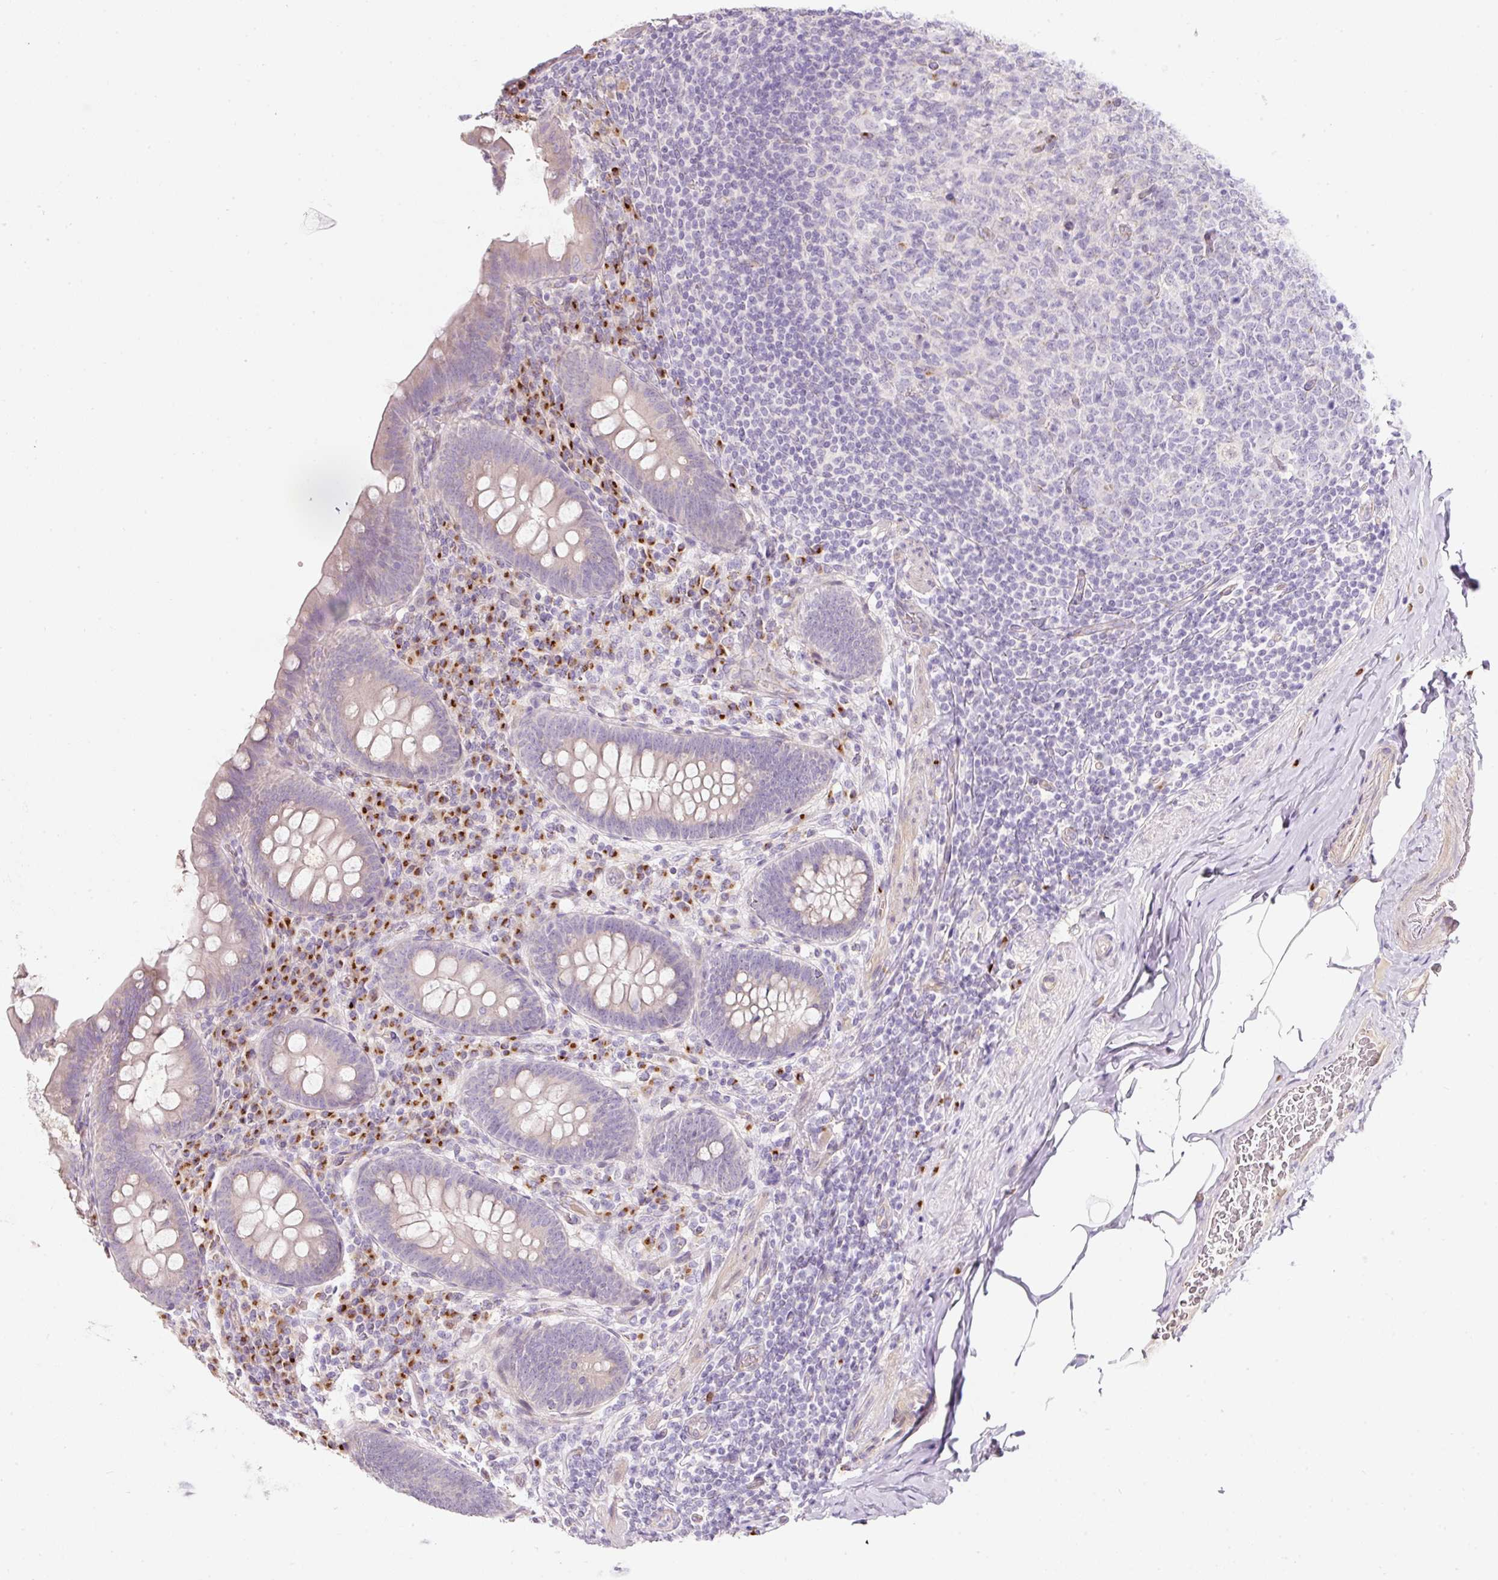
{"staining": {"intensity": "negative", "quantity": "none", "location": "none"}, "tissue": "appendix", "cell_type": "Glandular cells", "image_type": "normal", "snomed": [{"axis": "morphology", "description": "Normal tissue, NOS"}, {"axis": "topography", "description": "Appendix"}], "caption": "There is no significant positivity in glandular cells of appendix. (DAB immunohistochemistry (IHC) visualized using brightfield microscopy, high magnification).", "gene": "NBPF11", "patient": {"sex": "male", "age": 71}}